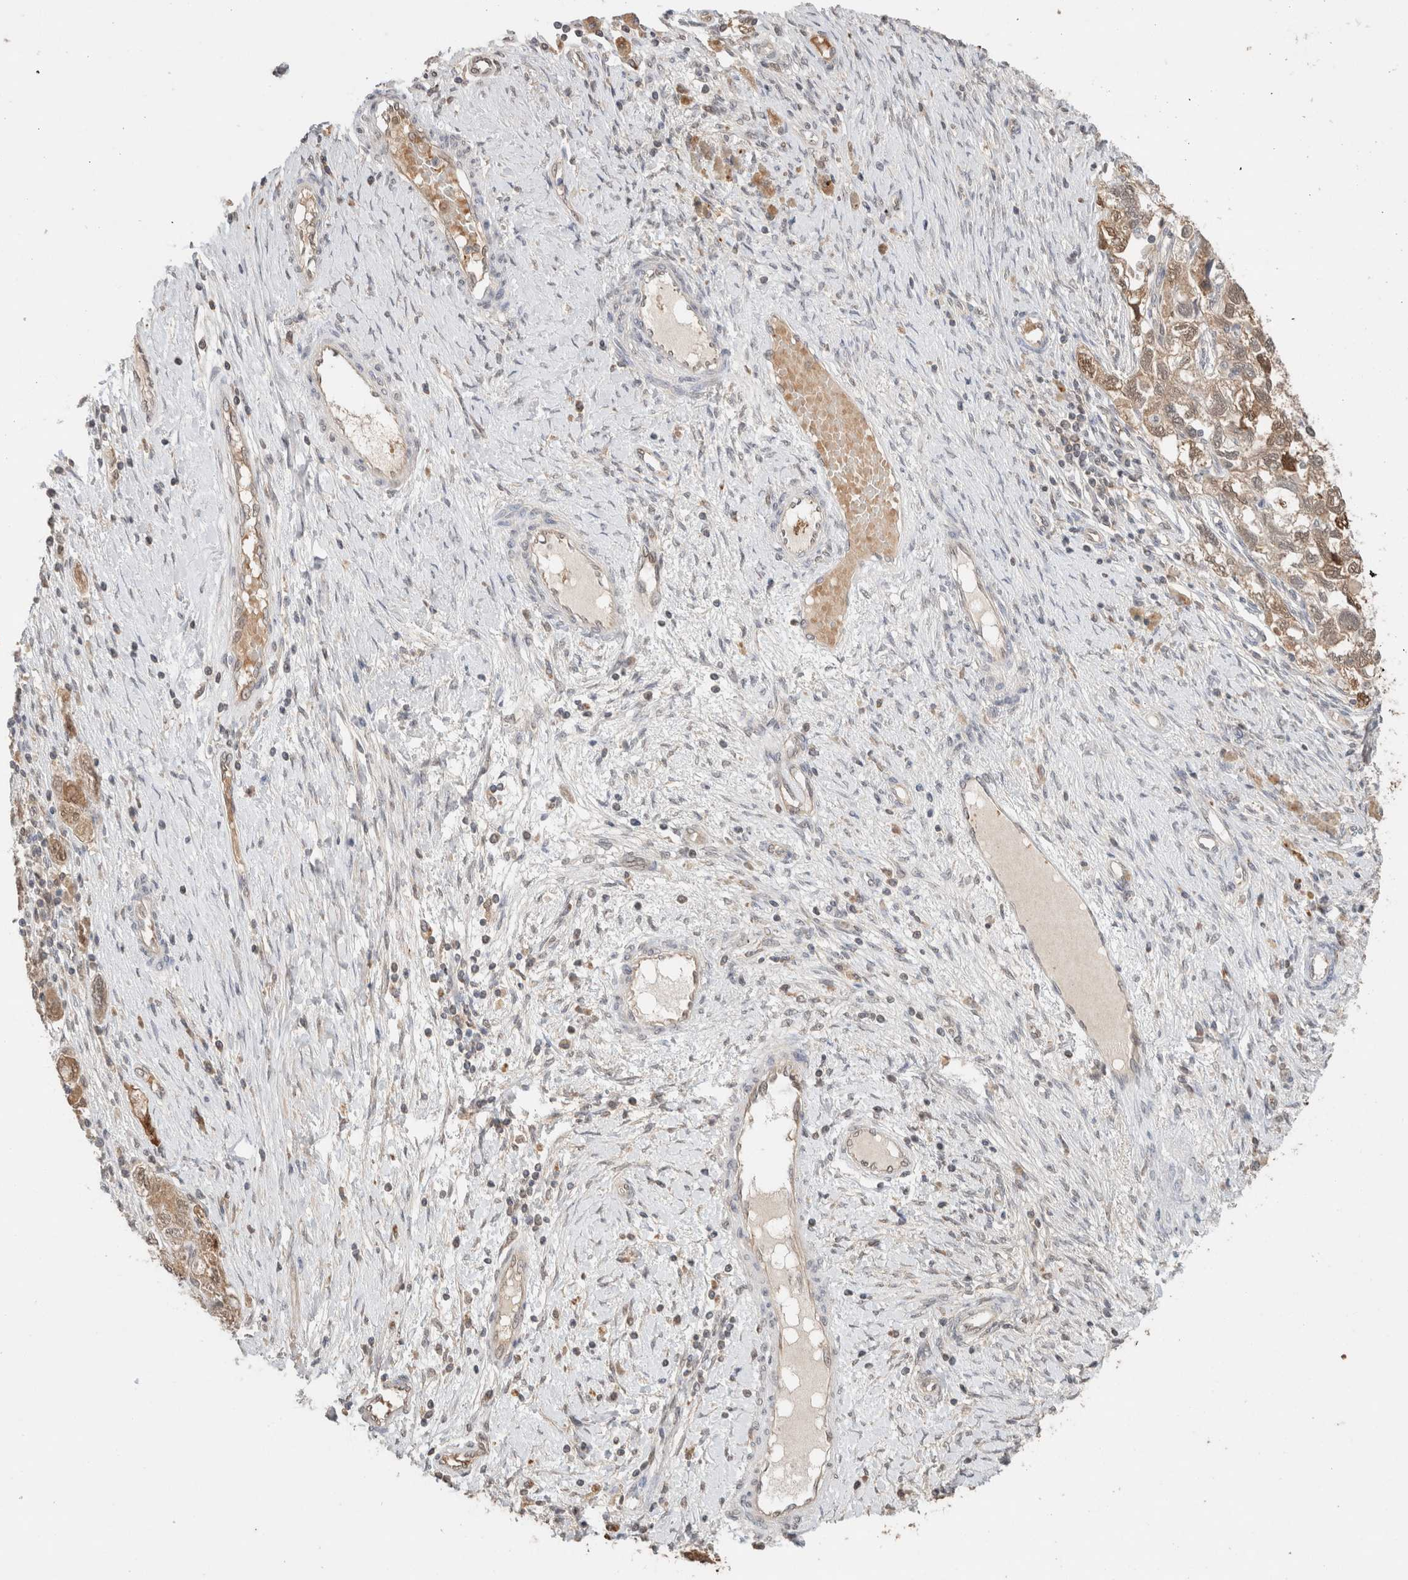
{"staining": {"intensity": "weak", "quantity": ">75%", "location": "cytoplasmic/membranous"}, "tissue": "ovarian cancer", "cell_type": "Tumor cells", "image_type": "cancer", "snomed": [{"axis": "morphology", "description": "Carcinoma, NOS"}, {"axis": "morphology", "description": "Cystadenocarcinoma, serous, NOS"}, {"axis": "topography", "description": "Ovary"}], "caption": "A high-resolution histopathology image shows immunohistochemistry (IHC) staining of ovarian cancer, which exhibits weak cytoplasmic/membranous positivity in about >75% of tumor cells.", "gene": "CA13", "patient": {"sex": "female", "age": 69}}